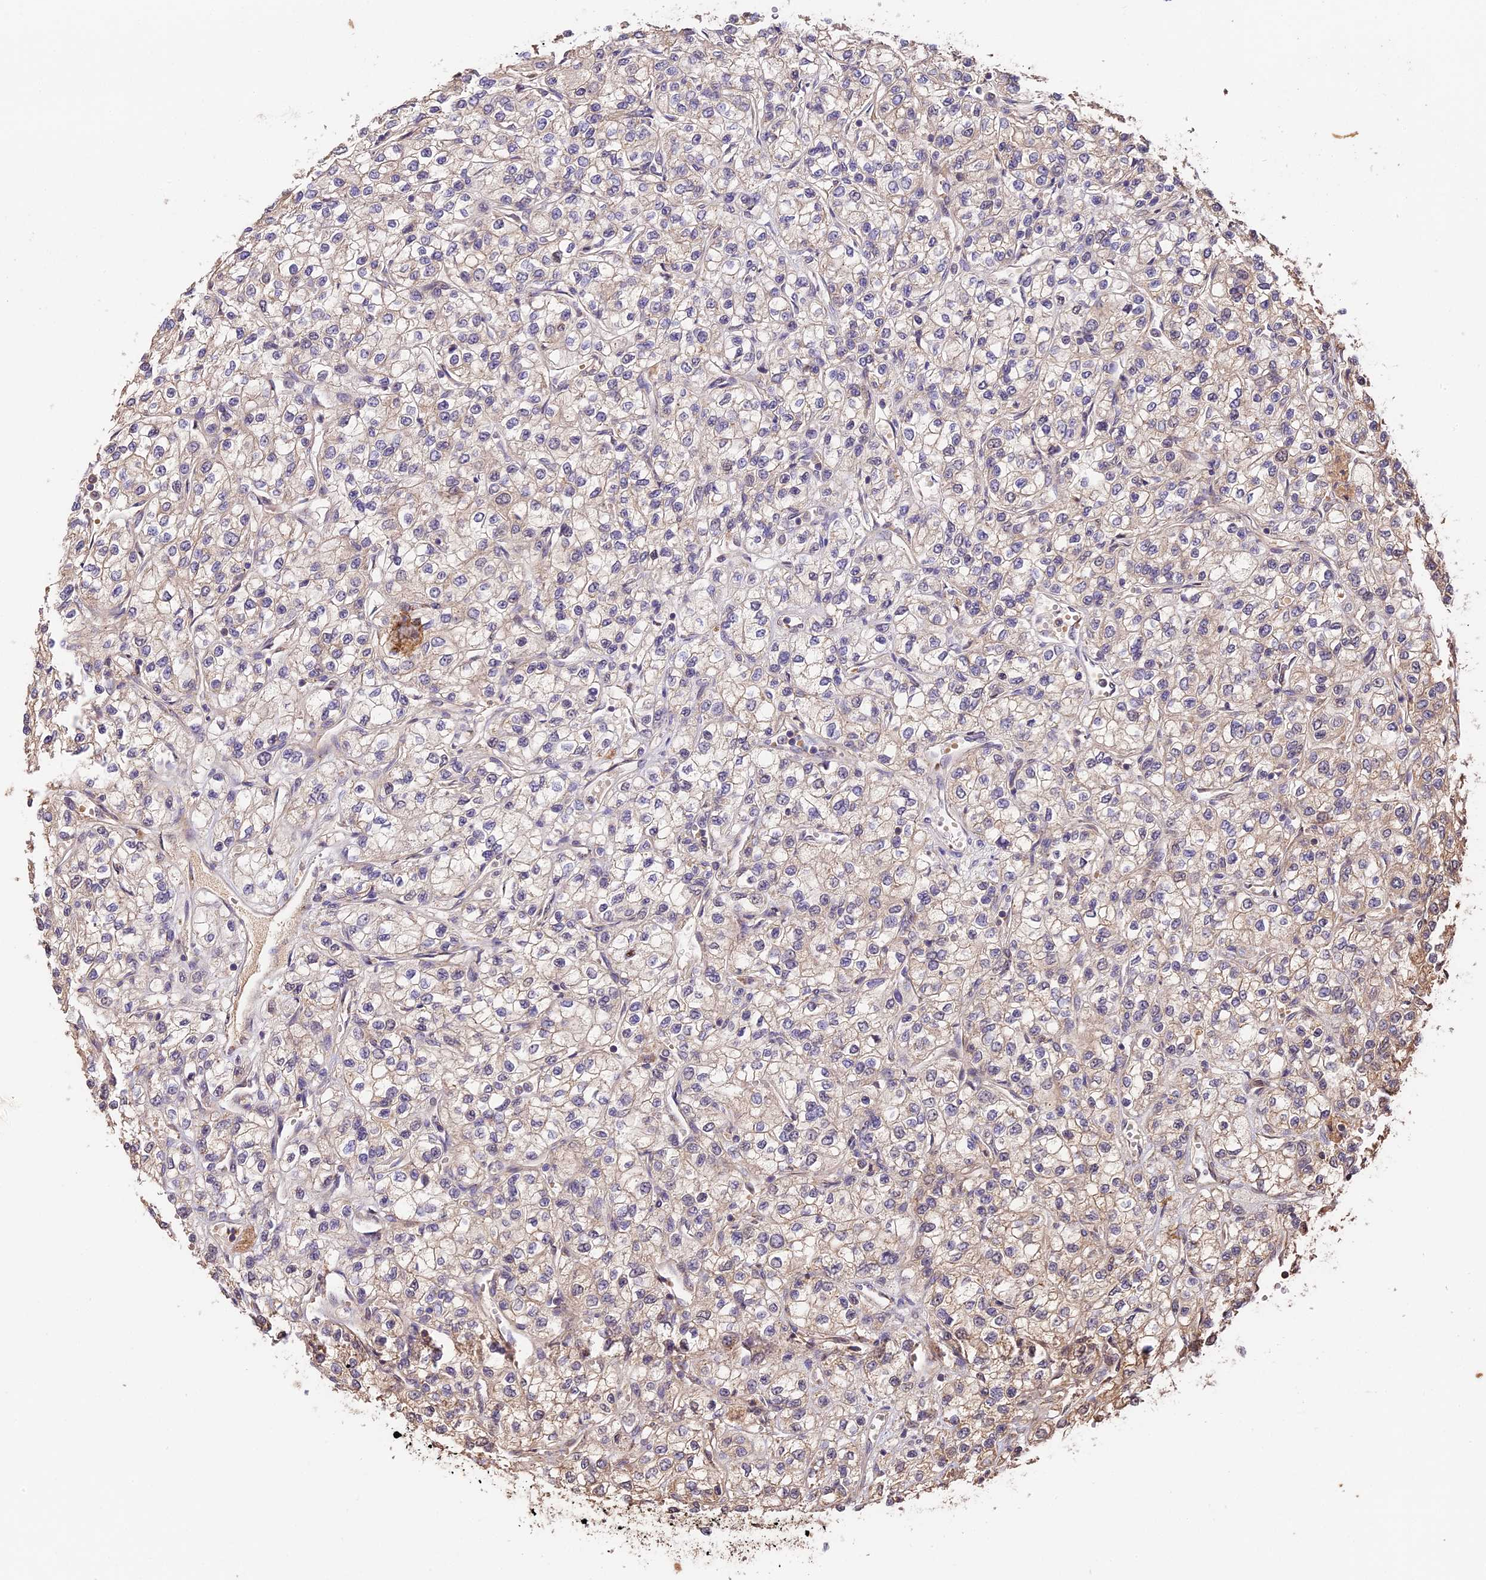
{"staining": {"intensity": "negative", "quantity": "none", "location": "none"}, "tissue": "renal cancer", "cell_type": "Tumor cells", "image_type": "cancer", "snomed": [{"axis": "morphology", "description": "Adenocarcinoma, NOS"}, {"axis": "topography", "description": "Kidney"}], "caption": "A photomicrograph of renal cancer stained for a protein displays no brown staining in tumor cells.", "gene": "PPP1R37", "patient": {"sex": "male", "age": 80}}